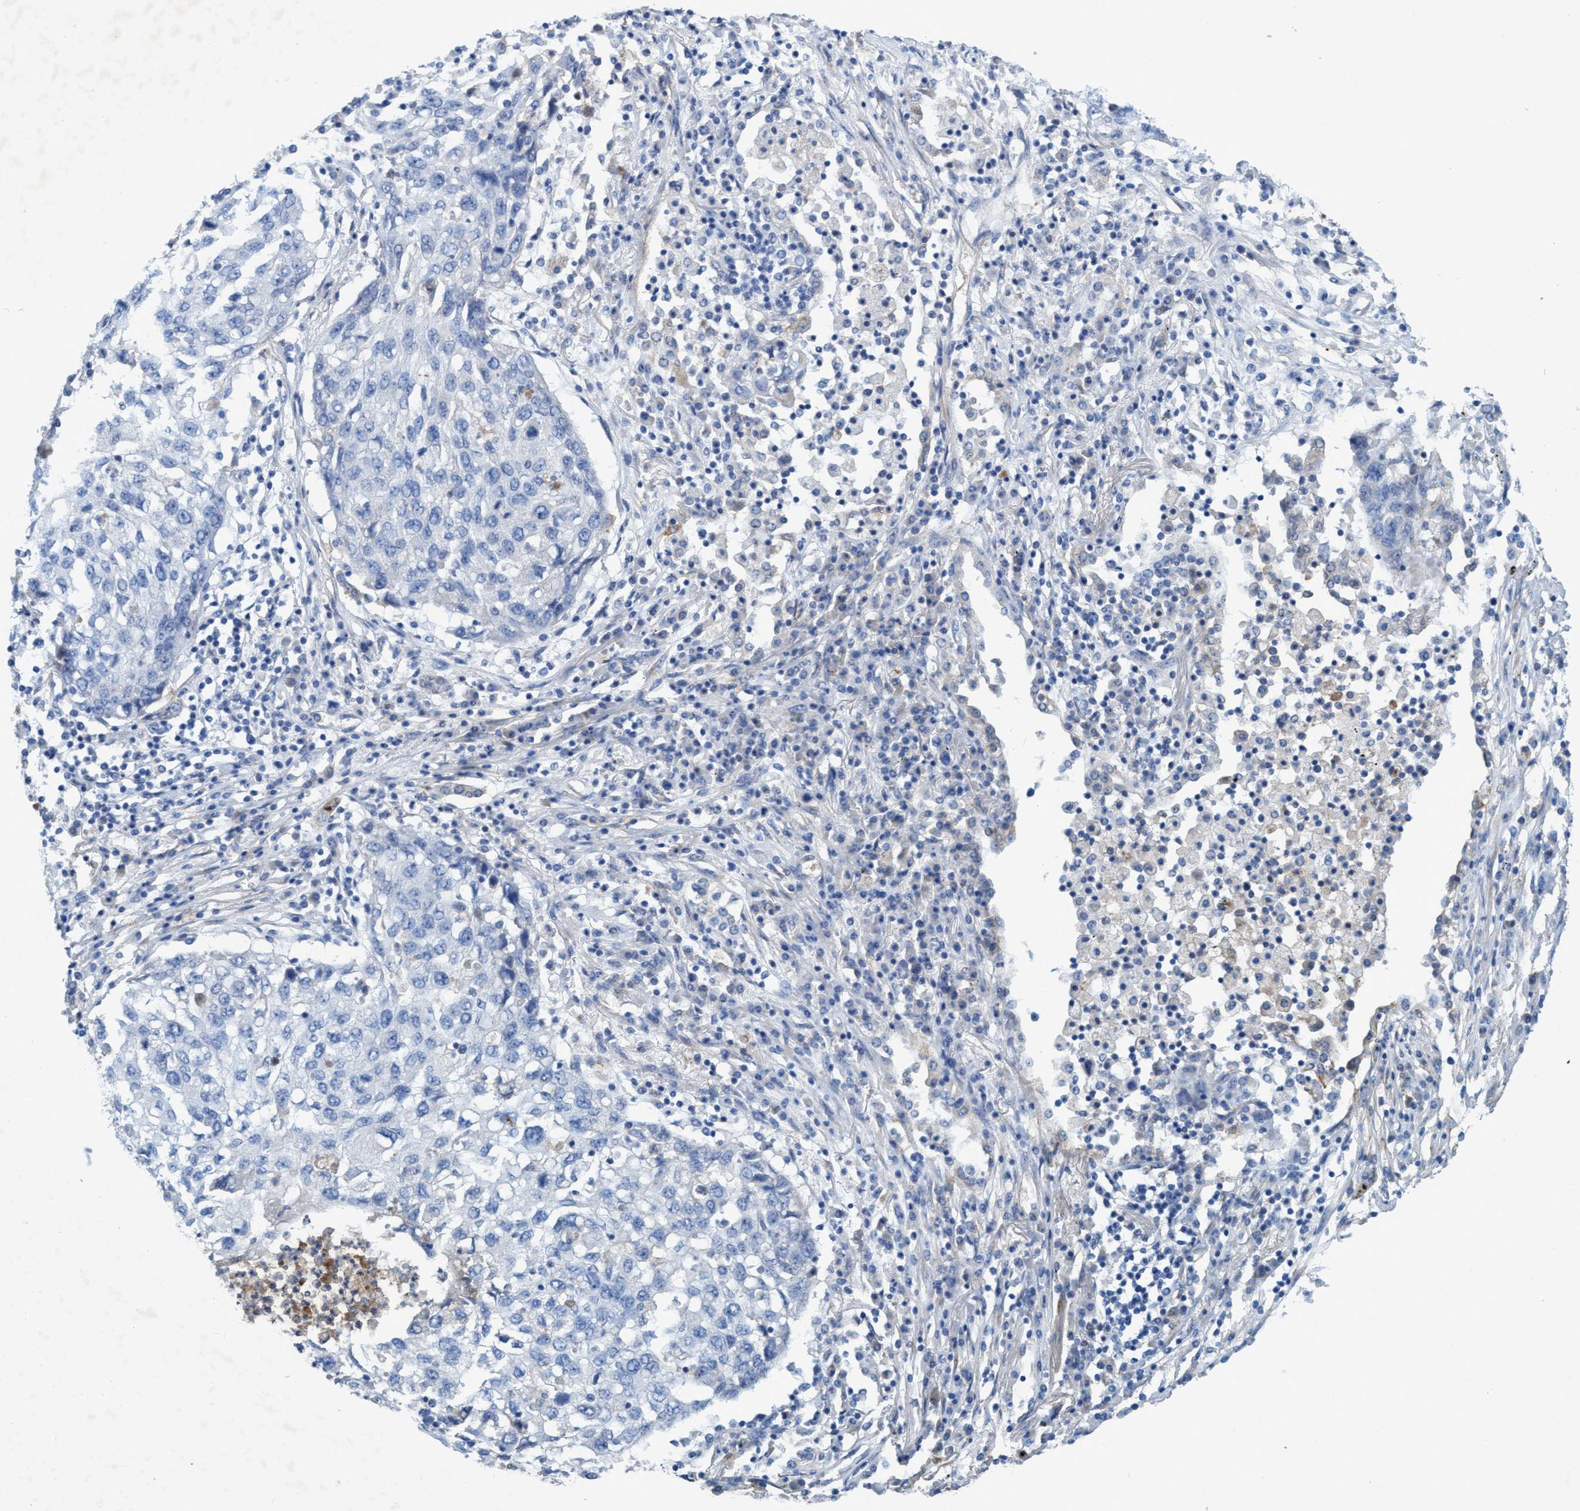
{"staining": {"intensity": "negative", "quantity": "none", "location": "none"}, "tissue": "lung cancer", "cell_type": "Tumor cells", "image_type": "cancer", "snomed": [{"axis": "morphology", "description": "Squamous cell carcinoma, NOS"}, {"axis": "topography", "description": "Lung"}], "caption": "Photomicrograph shows no protein staining in tumor cells of lung squamous cell carcinoma tissue.", "gene": "GULP1", "patient": {"sex": "female", "age": 63}}